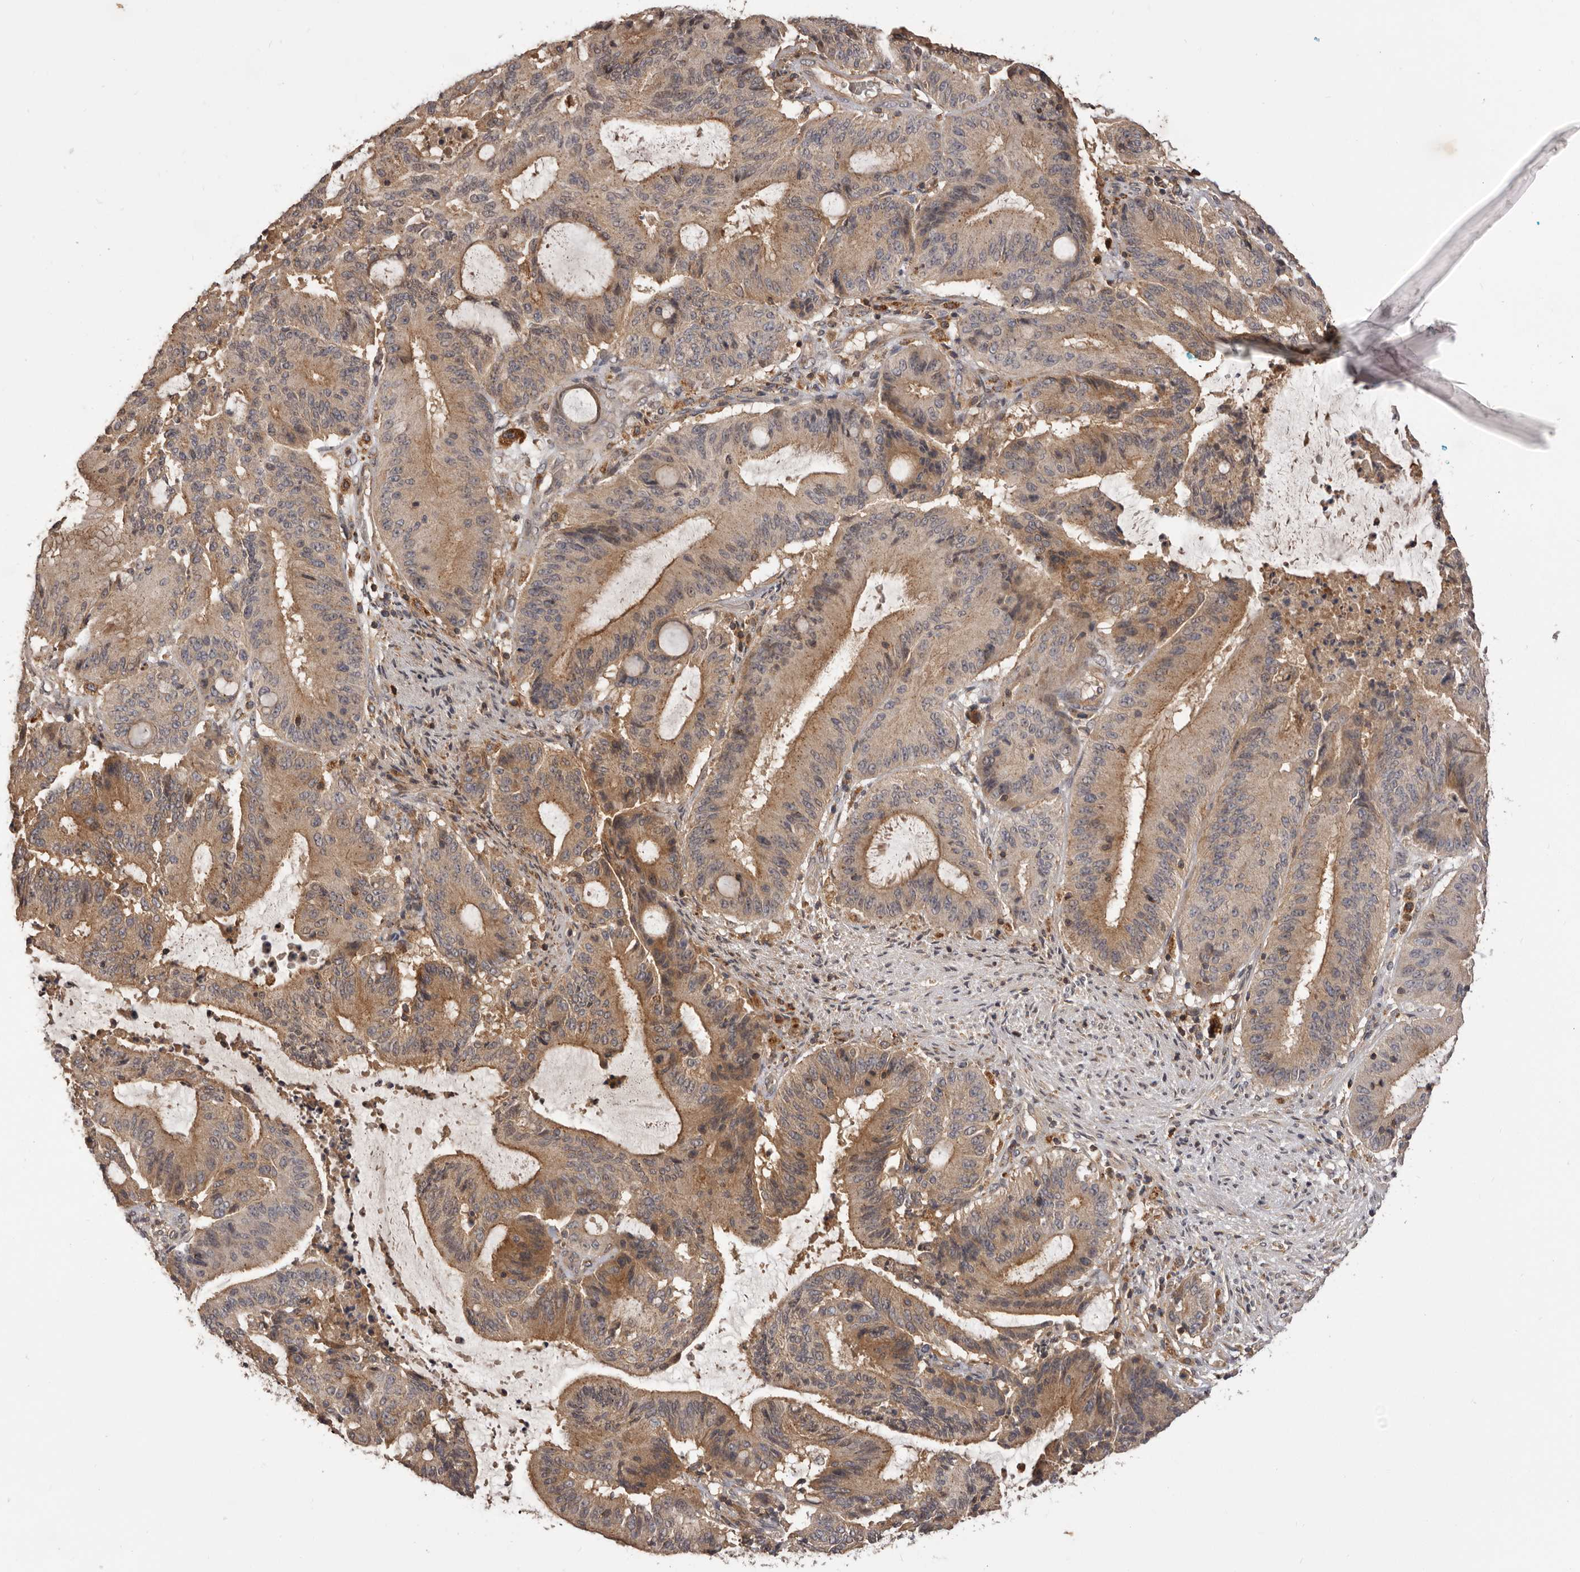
{"staining": {"intensity": "moderate", "quantity": ">75%", "location": "cytoplasmic/membranous"}, "tissue": "liver cancer", "cell_type": "Tumor cells", "image_type": "cancer", "snomed": [{"axis": "morphology", "description": "Normal tissue, NOS"}, {"axis": "morphology", "description": "Cholangiocarcinoma"}, {"axis": "topography", "description": "Liver"}, {"axis": "topography", "description": "Peripheral nerve tissue"}], "caption": "Immunohistochemical staining of liver cancer displays medium levels of moderate cytoplasmic/membranous staining in about >75% of tumor cells.", "gene": "GLIPR2", "patient": {"sex": "female", "age": 73}}